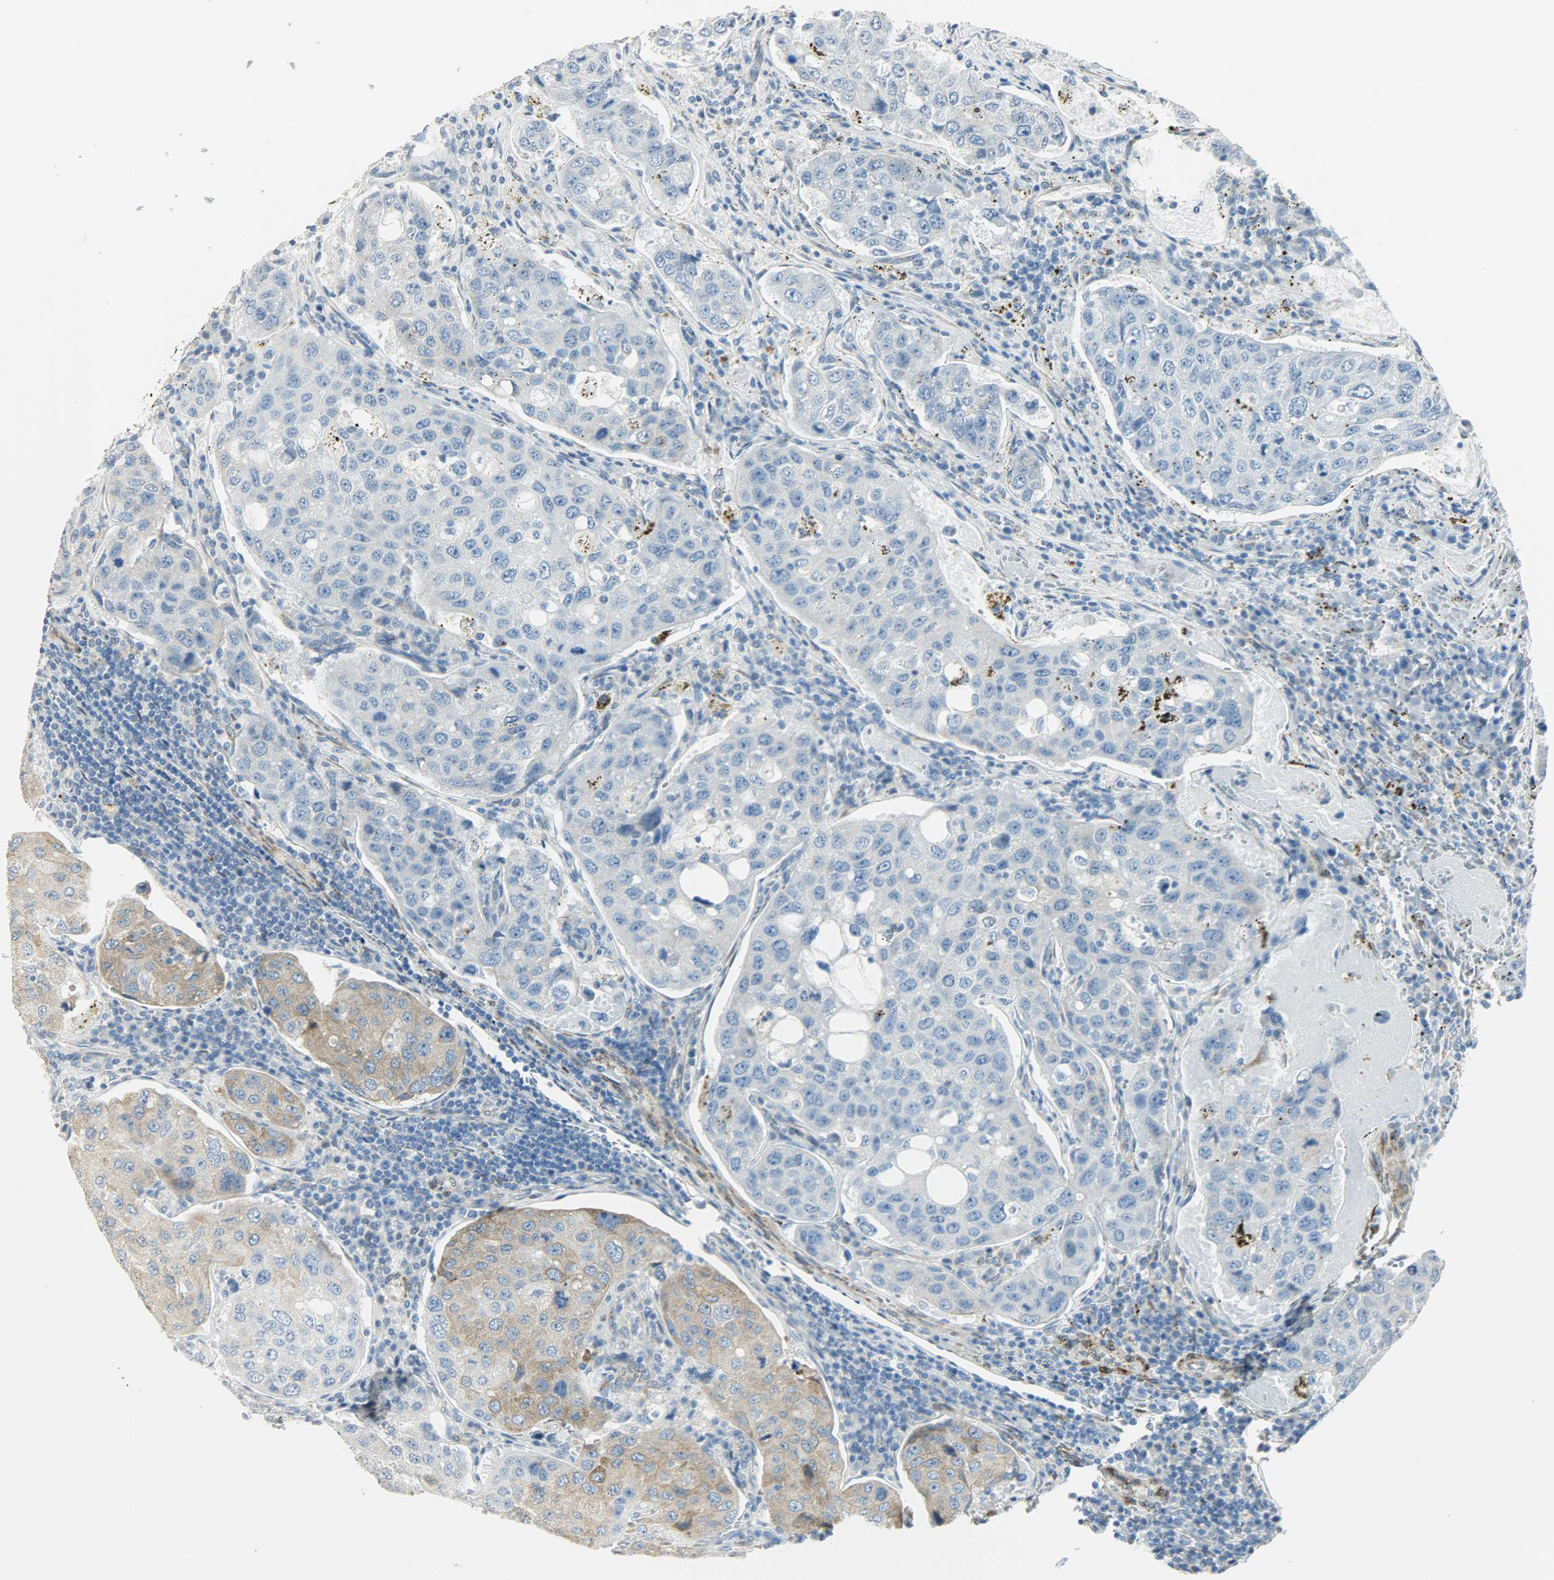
{"staining": {"intensity": "moderate", "quantity": "<25%", "location": "cytoplasmic/membranous"}, "tissue": "urothelial cancer", "cell_type": "Tumor cells", "image_type": "cancer", "snomed": [{"axis": "morphology", "description": "Urothelial carcinoma, High grade"}, {"axis": "topography", "description": "Lymph node"}, {"axis": "topography", "description": "Urinary bladder"}], "caption": "Moderate cytoplasmic/membranous positivity for a protein is appreciated in approximately <25% of tumor cells of high-grade urothelial carcinoma using IHC.", "gene": "PKD2", "patient": {"sex": "male", "age": 51}}